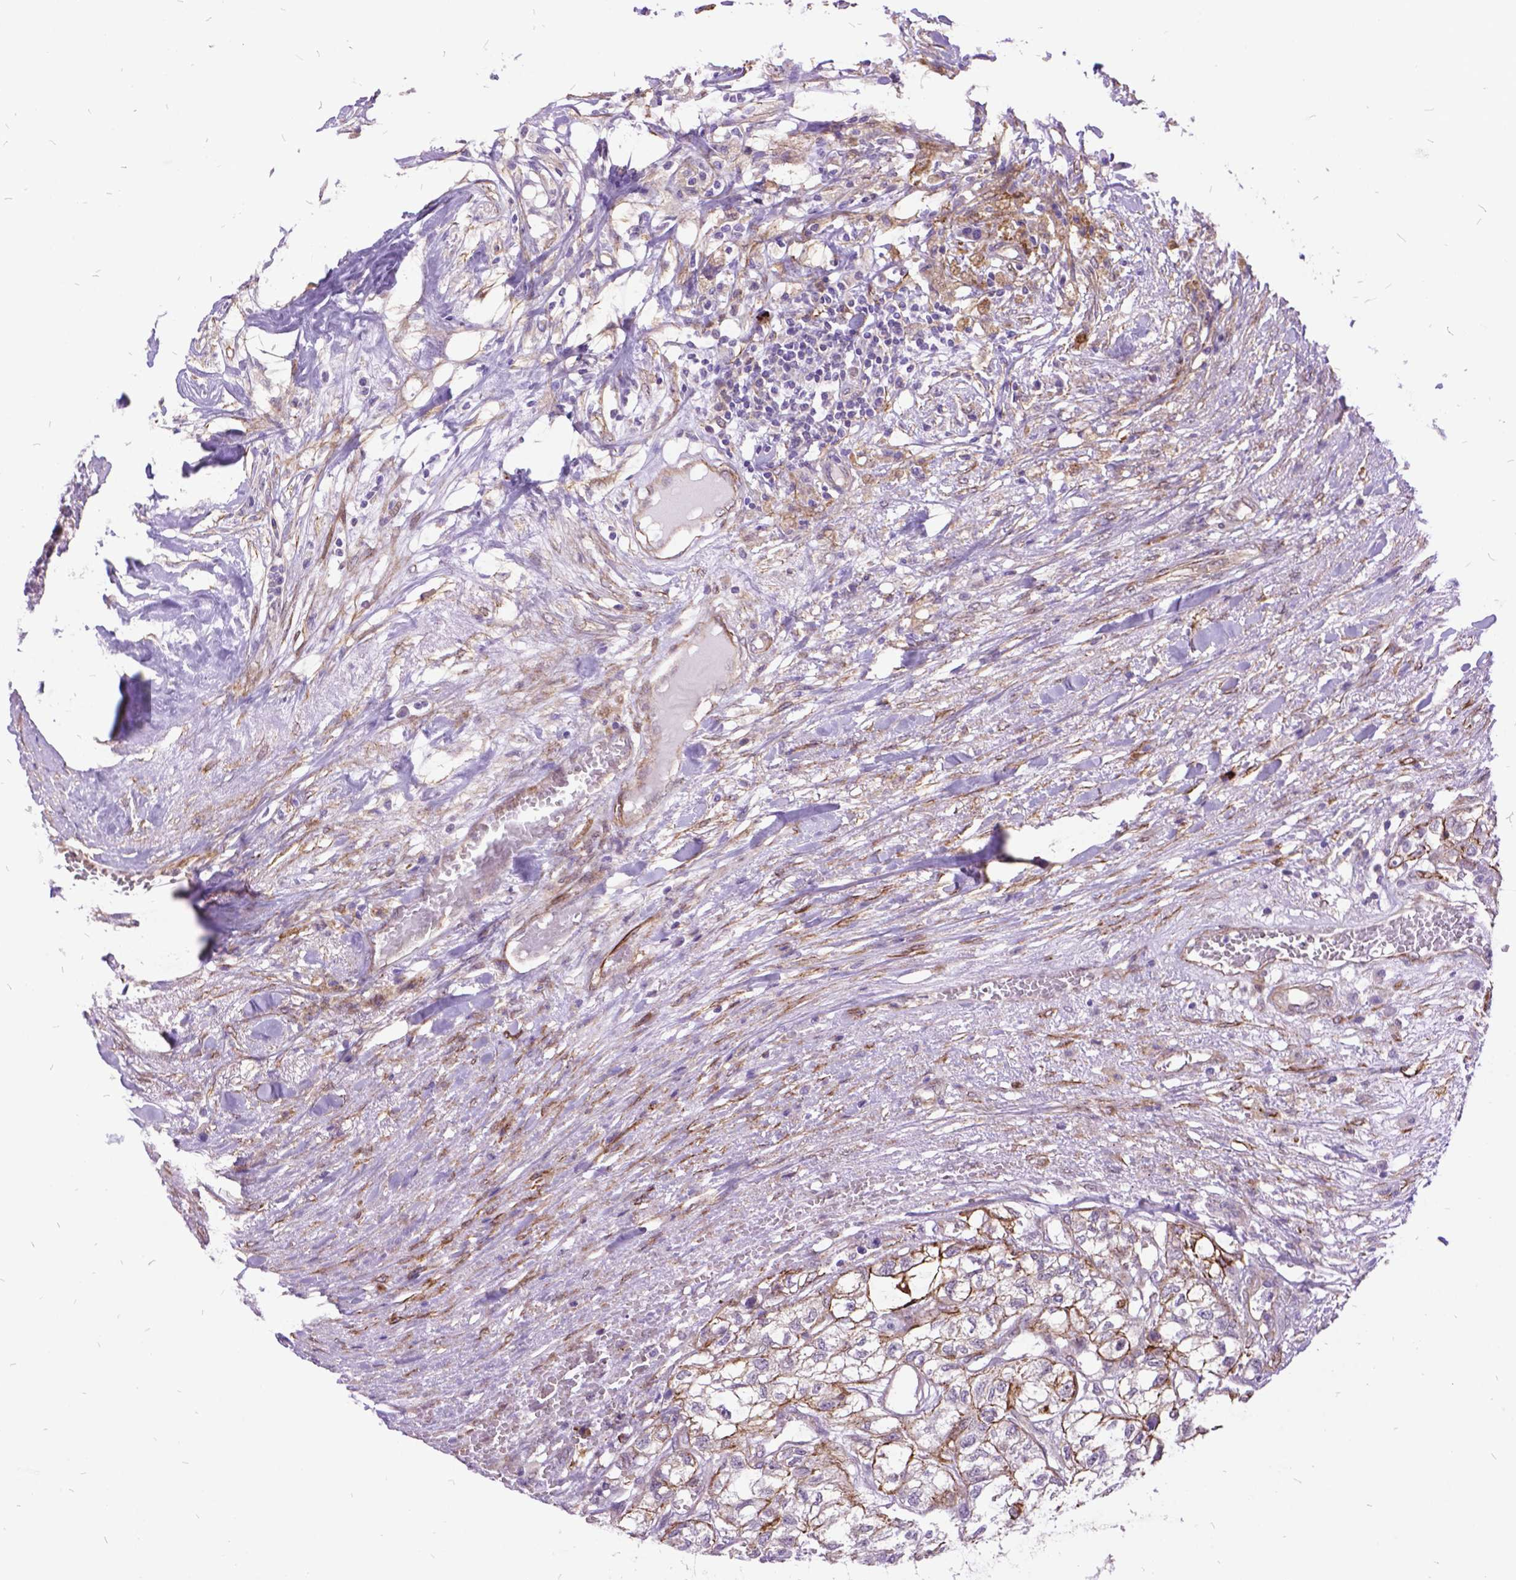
{"staining": {"intensity": "moderate", "quantity": "<25%", "location": "cytoplasmic/membranous"}, "tissue": "renal cancer", "cell_type": "Tumor cells", "image_type": "cancer", "snomed": [{"axis": "morphology", "description": "Adenocarcinoma, NOS"}, {"axis": "topography", "description": "Kidney"}], "caption": "Immunohistochemical staining of renal adenocarcinoma exhibits moderate cytoplasmic/membranous protein expression in about <25% of tumor cells.", "gene": "GRB7", "patient": {"sex": "male", "age": 56}}